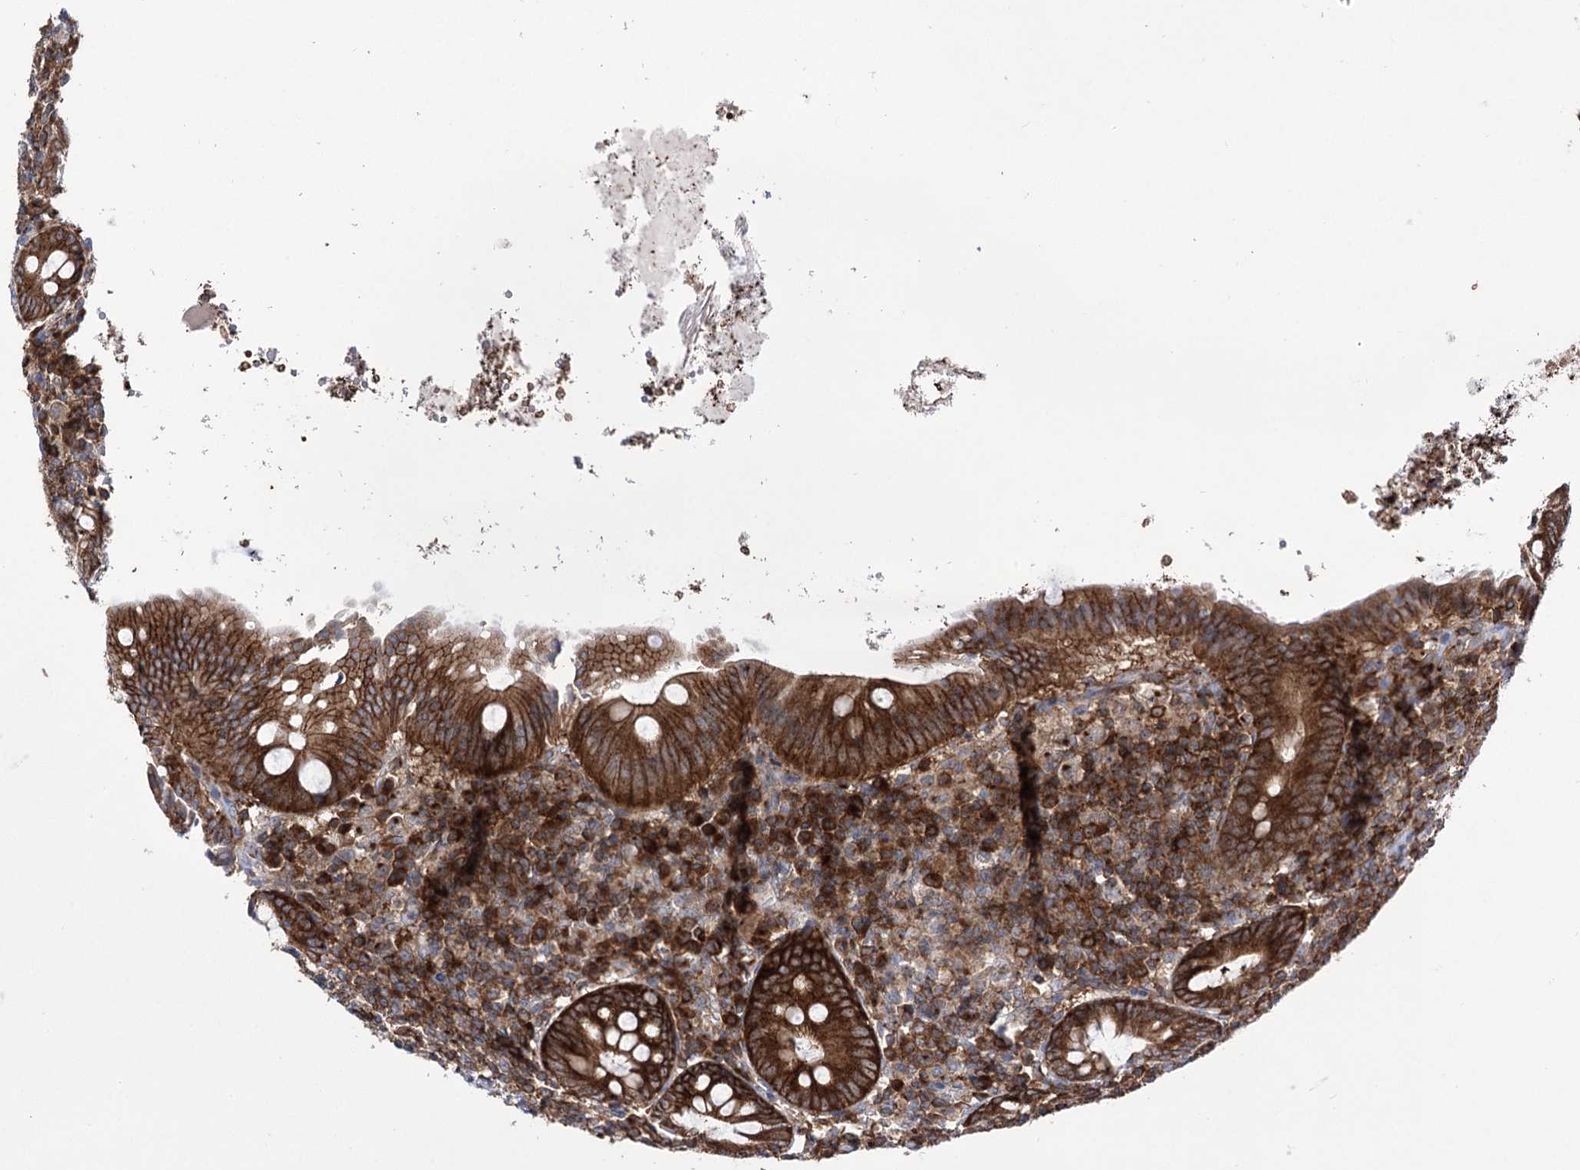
{"staining": {"intensity": "strong", "quantity": ">75%", "location": "cytoplasmic/membranous"}, "tissue": "appendix", "cell_type": "Glandular cells", "image_type": "normal", "snomed": [{"axis": "morphology", "description": "Normal tissue, NOS"}, {"axis": "topography", "description": "Appendix"}], "caption": "A brown stain shows strong cytoplasmic/membranous staining of a protein in glandular cells of normal appendix. The staining was performed using DAB (3,3'-diaminobenzidine), with brown indicating positive protein expression. Nuclei are stained blue with hematoxylin.", "gene": "ZNF622", "patient": {"sex": "female", "age": 54}}